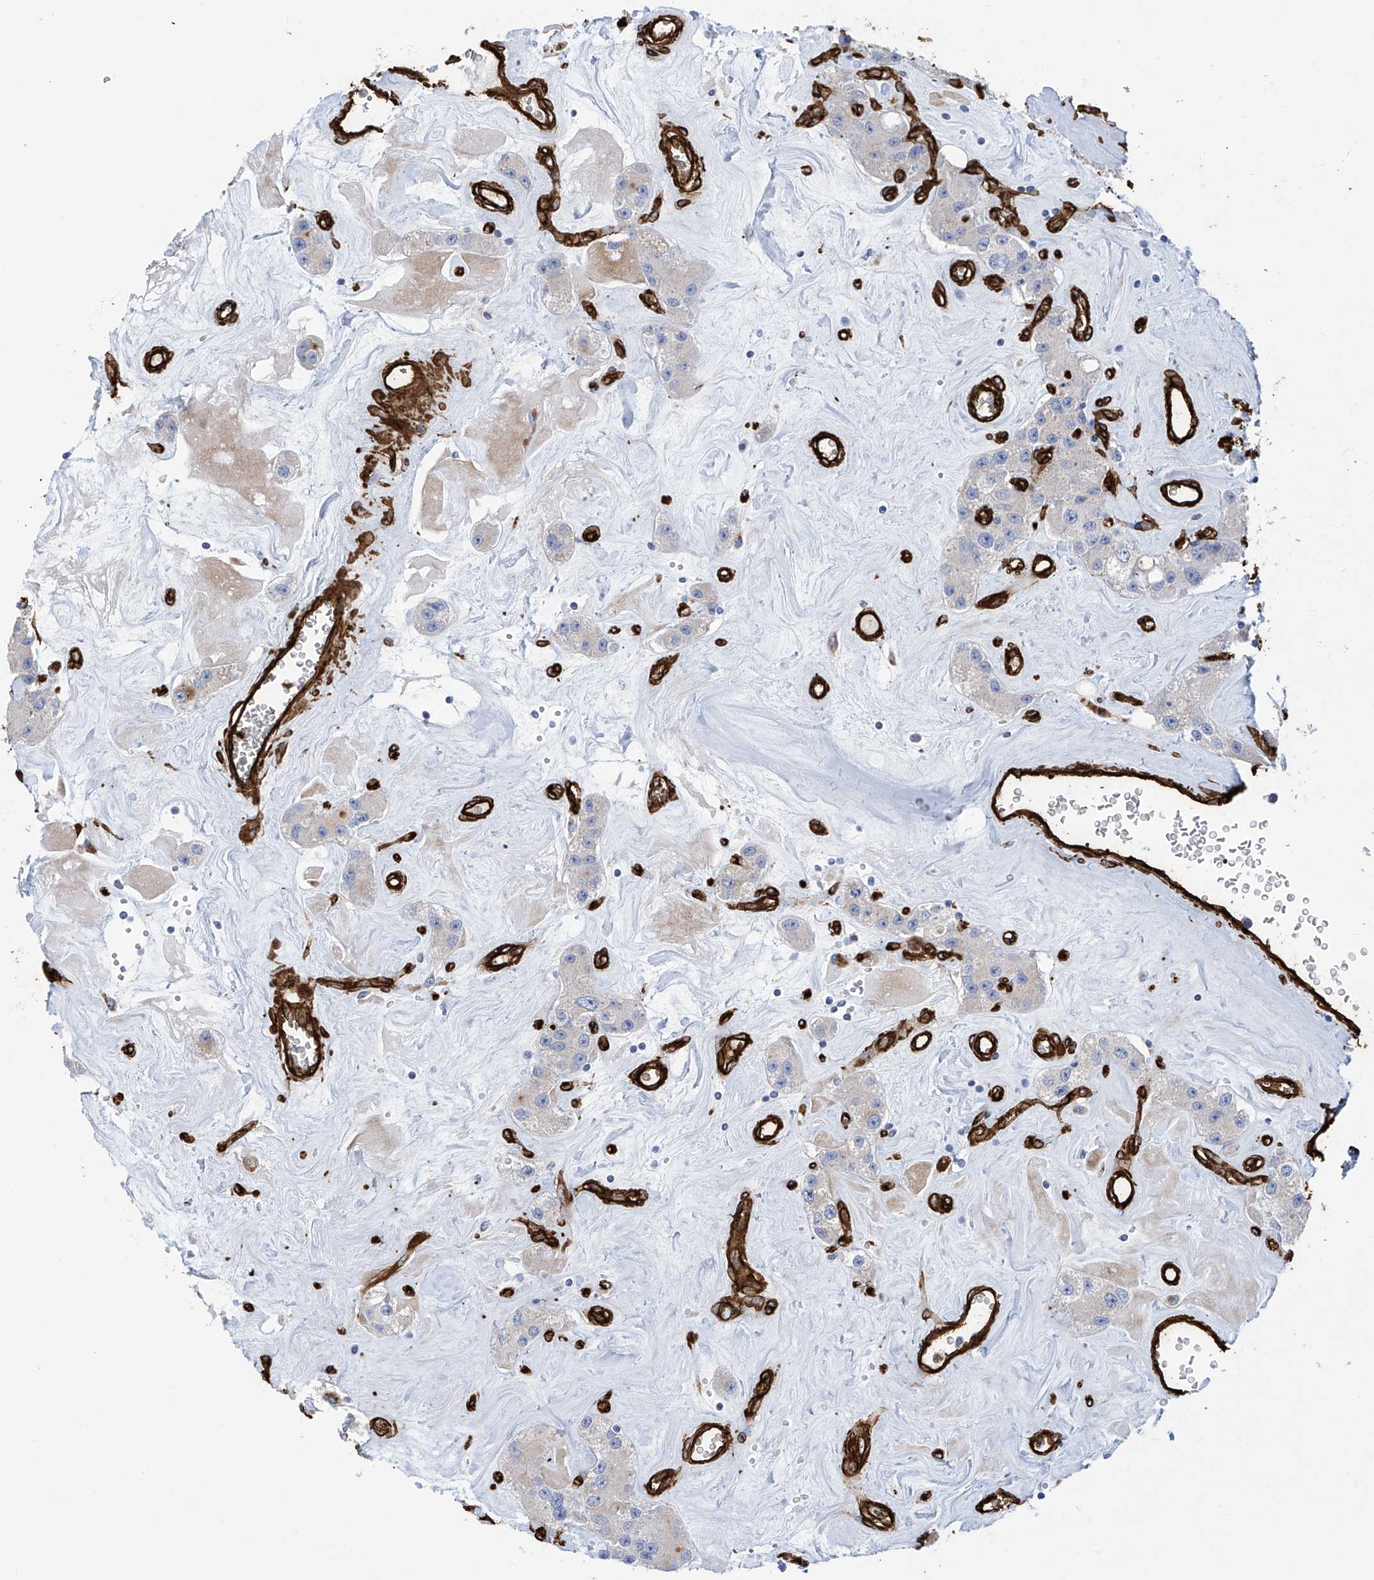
{"staining": {"intensity": "negative", "quantity": "none", "location": "none"}, "tissue": "carcinoid", "cell_type": "Tumor cells", "image_type": "cancer", "snomed": [{"axis": "morphology", "description": "Carcinoid, malignant, NOS"}, {"axis": "topography", "description": "Pancreas"}], "caption": "Protein analysis of malignant carcinoid demonstrates no significant expression in tumor cells.", "gene": "UBTD1", "patient": {"sex": "male", "age": 41}}